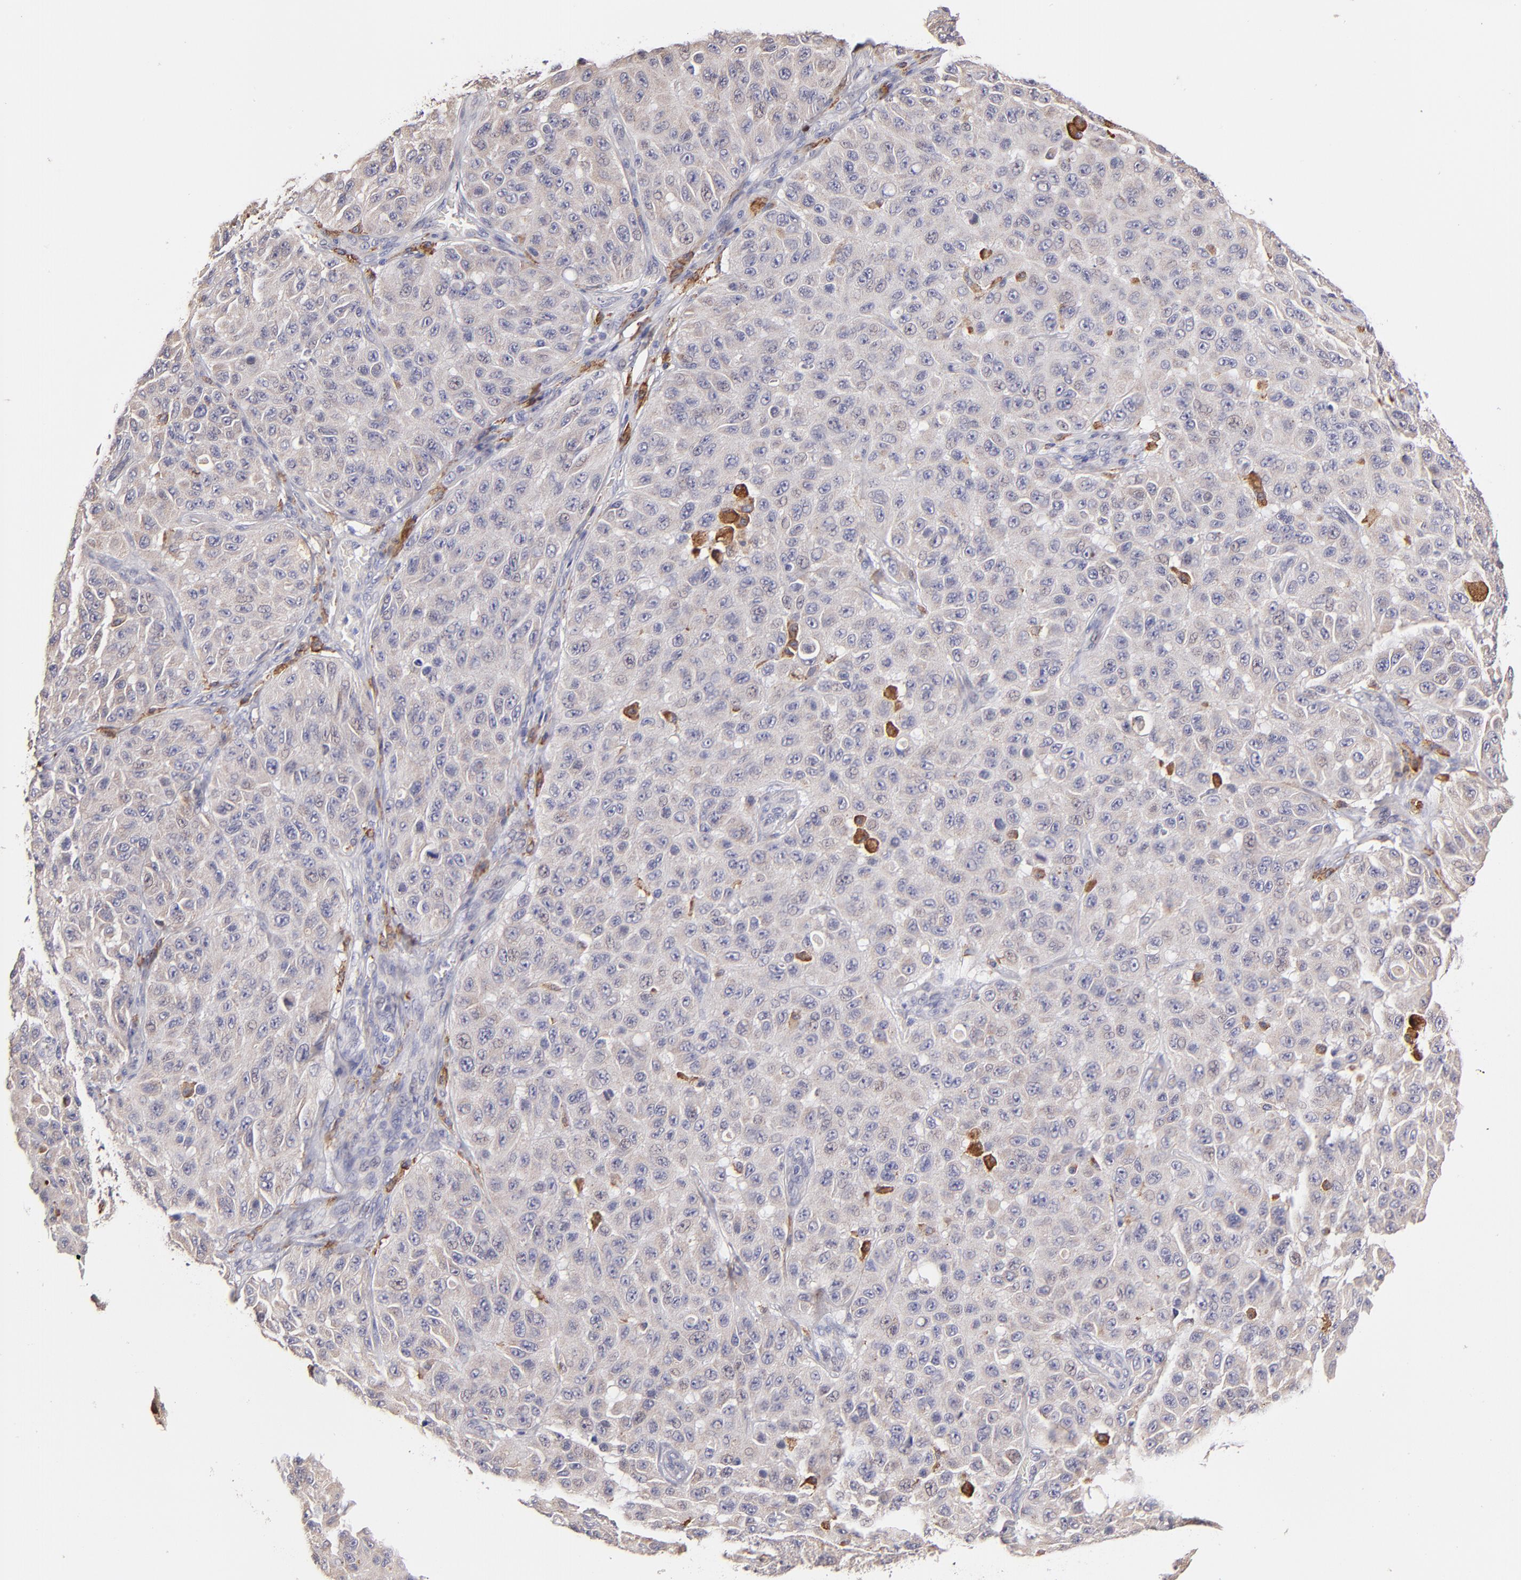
{"staining": {"intensity": "weak", "quantity": ">75%", "location": "cytoplasmic/membranous"}, "tissue": "melanoma", "cell_type": "Tumor cells", "image_type": "cancer", "snomed": [{"axis": "morphology", "description": "Malignant melanoma, NOS"}, {"axis": "topography", "description": "Skin"}], "caption": "Human malignant melanoma stained for a protein (brown) displays weak cytoplasmic/membranous positive positivity in about >75% of tumor cells.", "gene": "GLDC", "patient": {"sex": "male", "age": 30}}